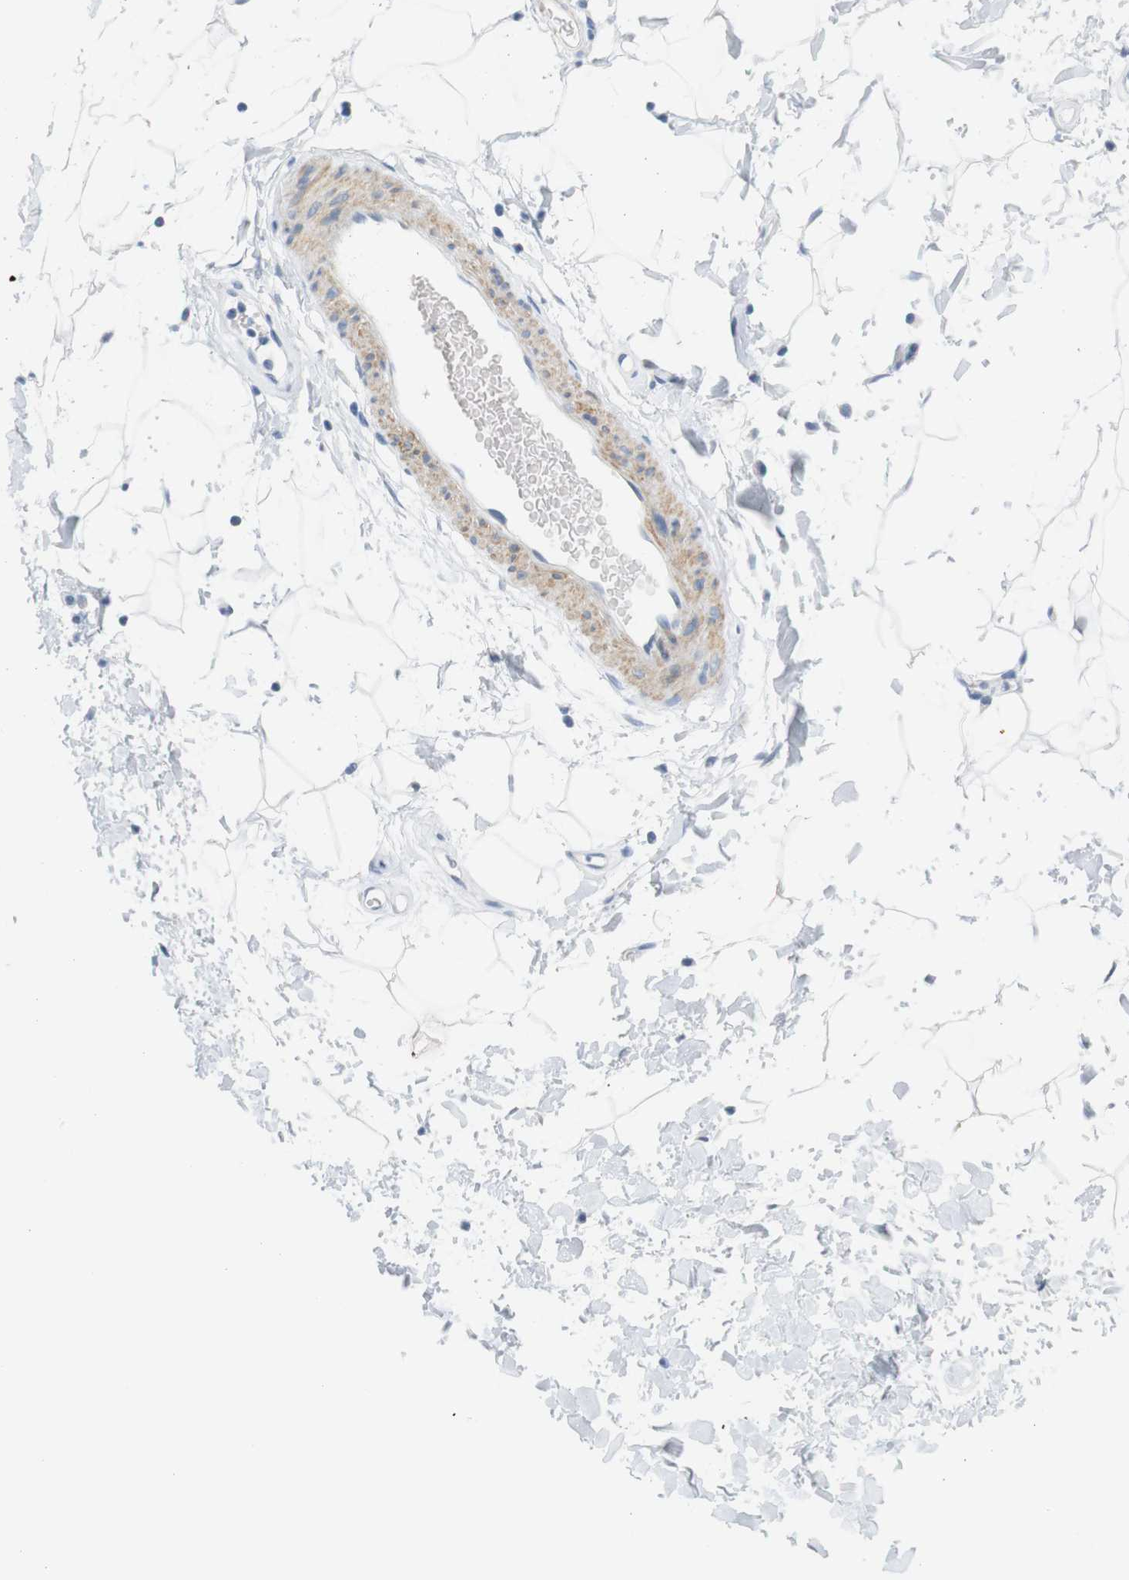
{"staining": {"intensity": "negative", "quantity": "none", "location": "none"}, "tissue": "adipose tissue", "cell_type": "Adipocytes", "image_type": "normal", "snomed": [{"axis": "morphology", "description": "Normal tissue, NOS"}, {"axis": "topography", "description": "Soft tissue"}], "caption": "Adipocytes show no significant staining in unremarkable adipose tissue. (Brightfield microscopy of DAB (3,3'-diaminobenzidine) immunohistochemistry at high magnification).", "gene": "HRH2", "patient": {"sex": "male", "age": 72}}